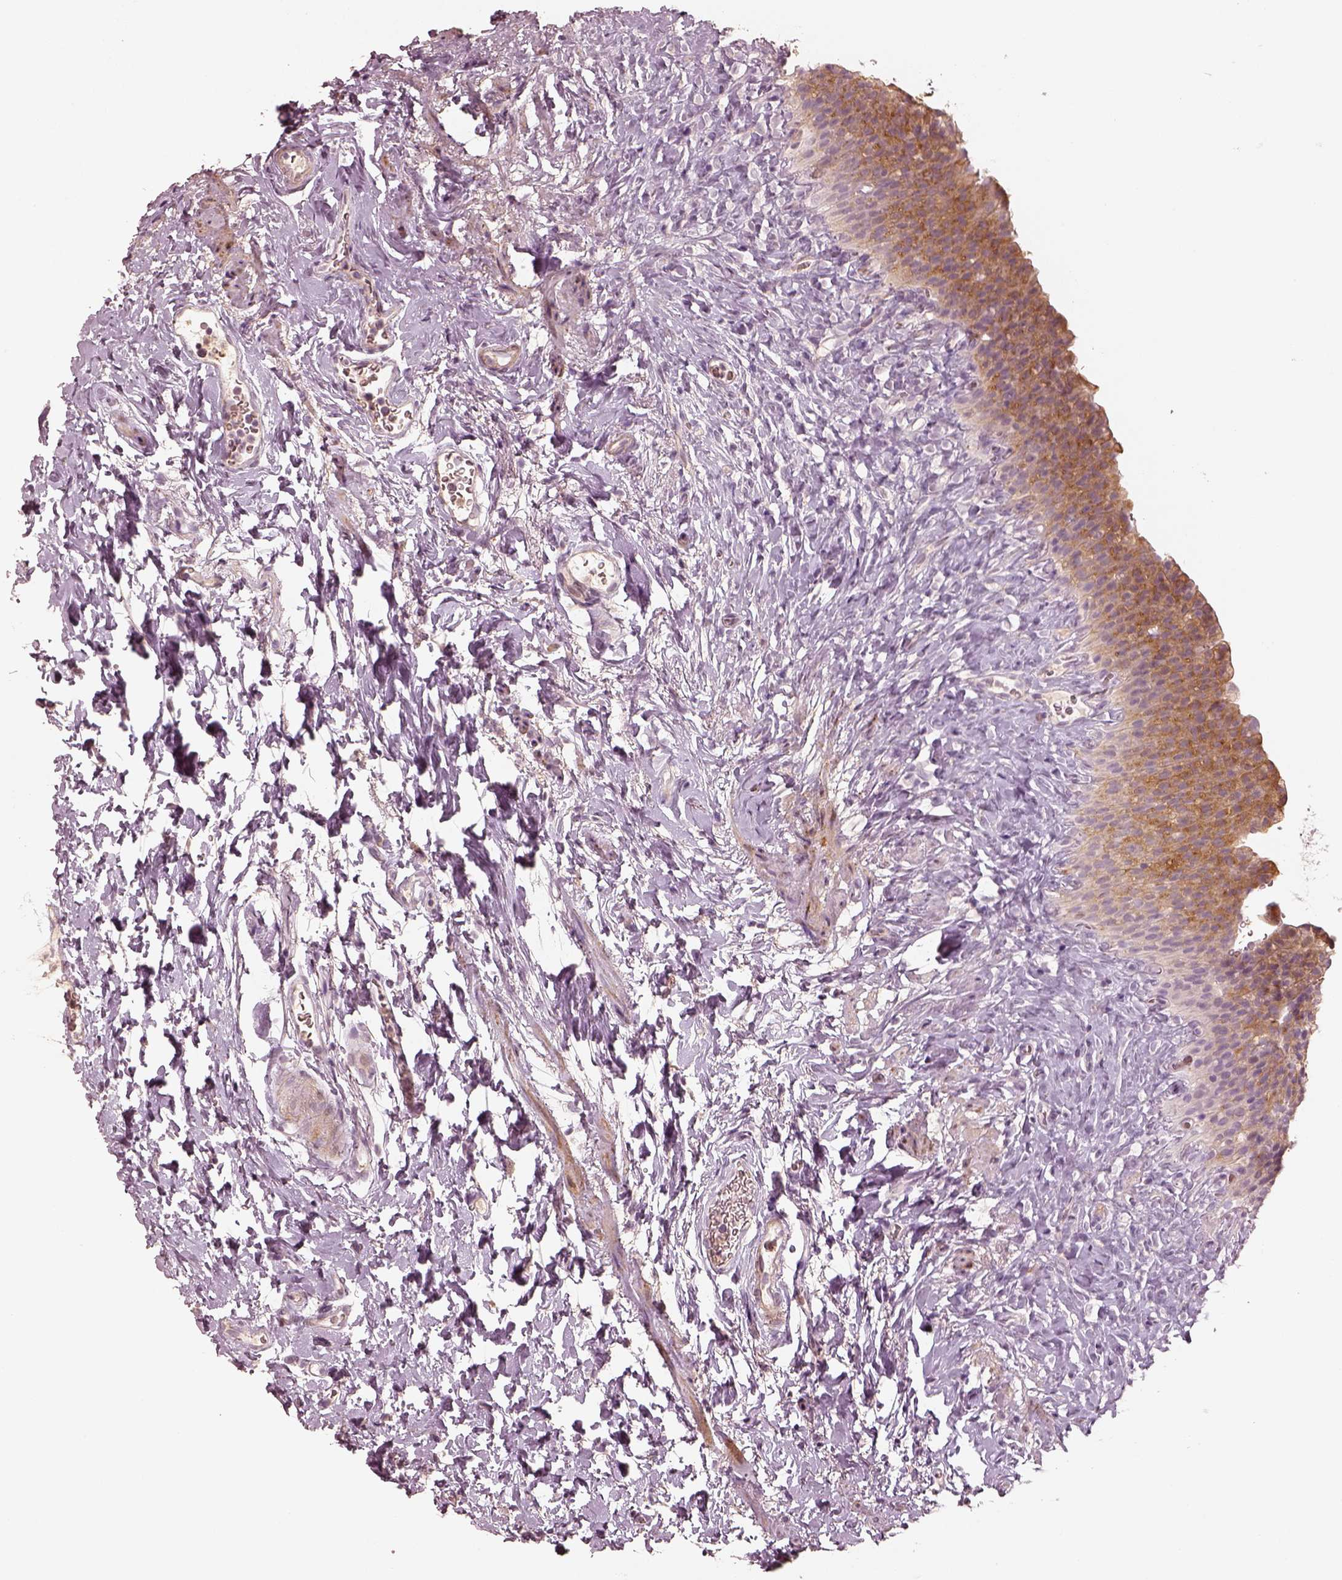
{"staining": {"intensity": "moderate", "quantity": "25%-75%", "location": "cytoplasmic/membranous"}, "tissue": "urinary bladder", "cell_type": "Urothelial cells", "image_type": "normal", "snomed": [{"axis": "morphology", "description": "Normal tissue, NOS"}, {"axis": "topography", "description": "Urinary bladder"}], "caption": "IHC (DAB) staining of unremarkable urinary bladder reveals moderate cytoplasmic/membranous protein staining in about 25%-75% of urothelial cells.", "gene": "MADCAM1", "patient": {"sex": "male", "age": 76}}